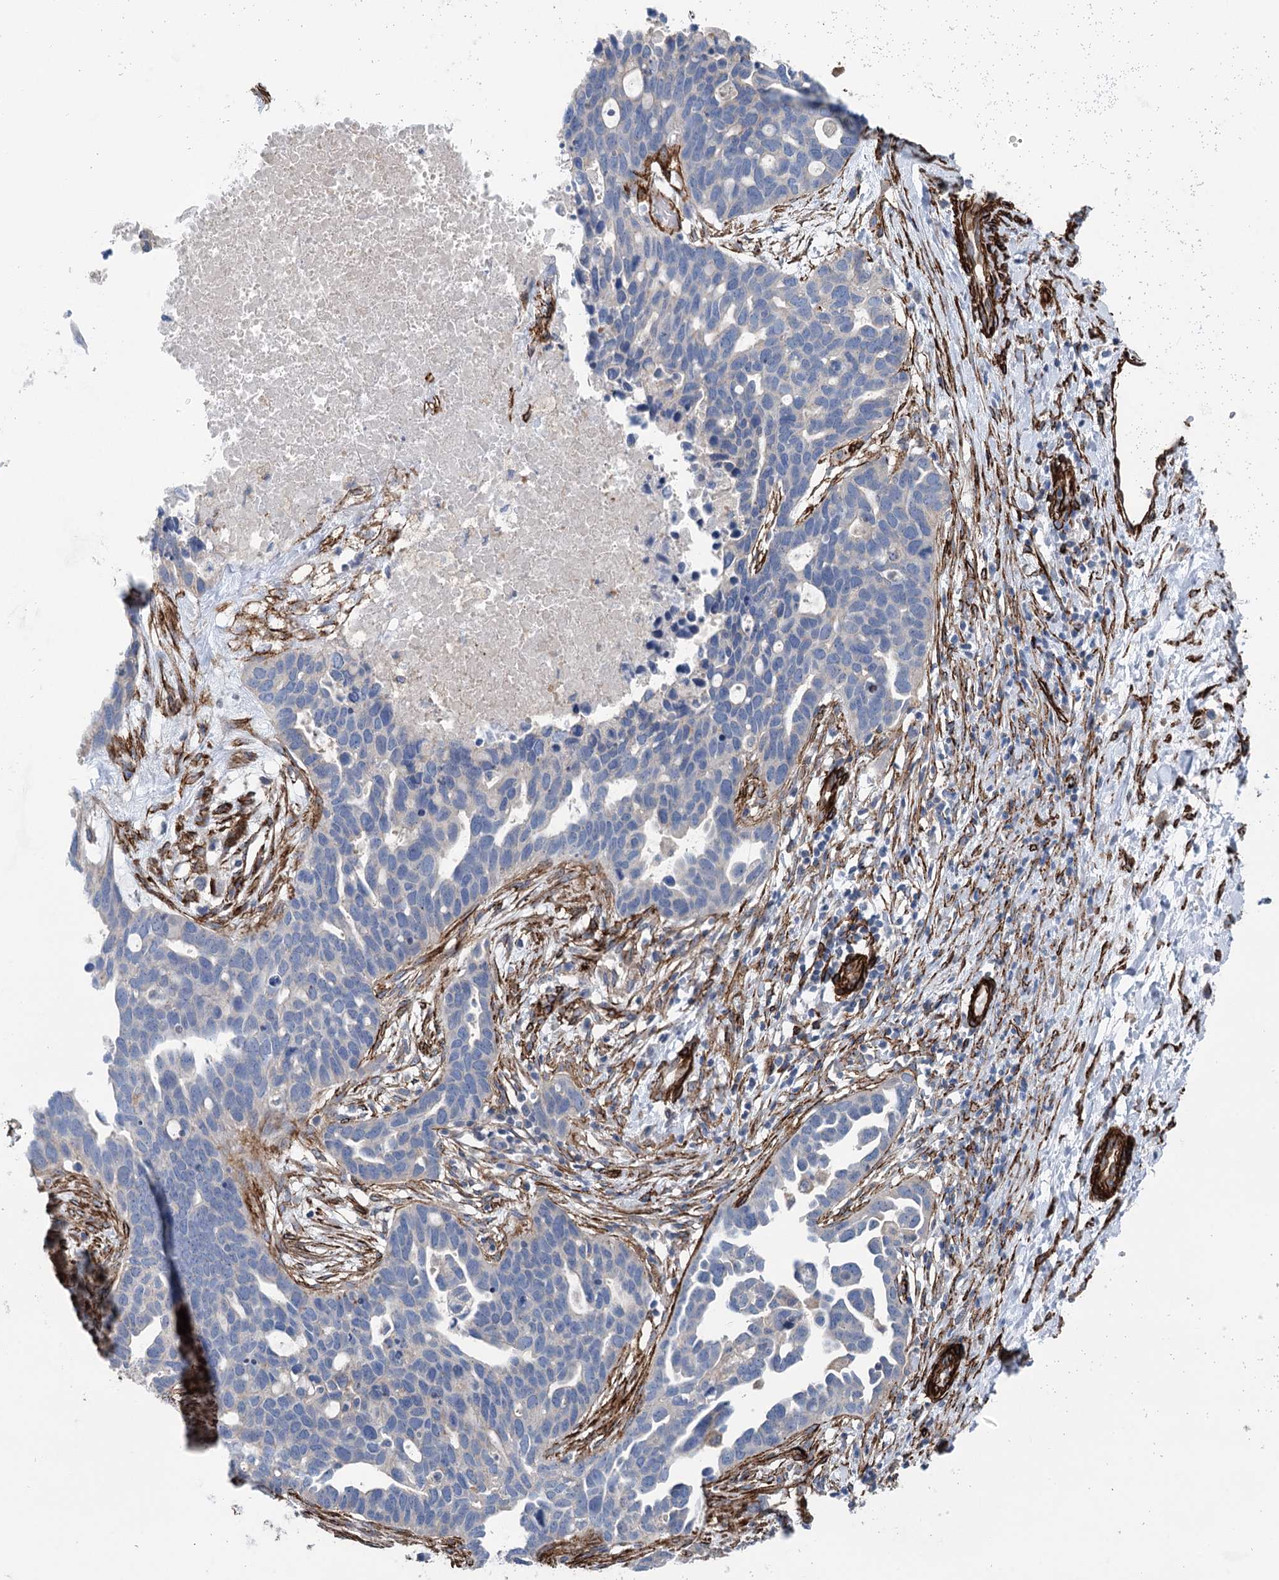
{"staining": {"intensity": "negative", "quantity": "none", "location": "none"}, "tissue": "ovarian cancer", "cell_type": "Tumor cells", "image_type": "cancer", "snomed": [{"axis": "morphology", "description": "Cystadenocarcinoma, serous, NOS"}, {"axis": "topography", "description": "Ovary"}], "caption": "High magnification brightfield microscopy of ovarian serous cystadenocarcinoma stained with DAB (brown) and counterstained with hematoxylin (blue): tumor cells show no significant positivity.", "gene": "IQSEC1", "patient": {"sex": "female", "age": 54}}